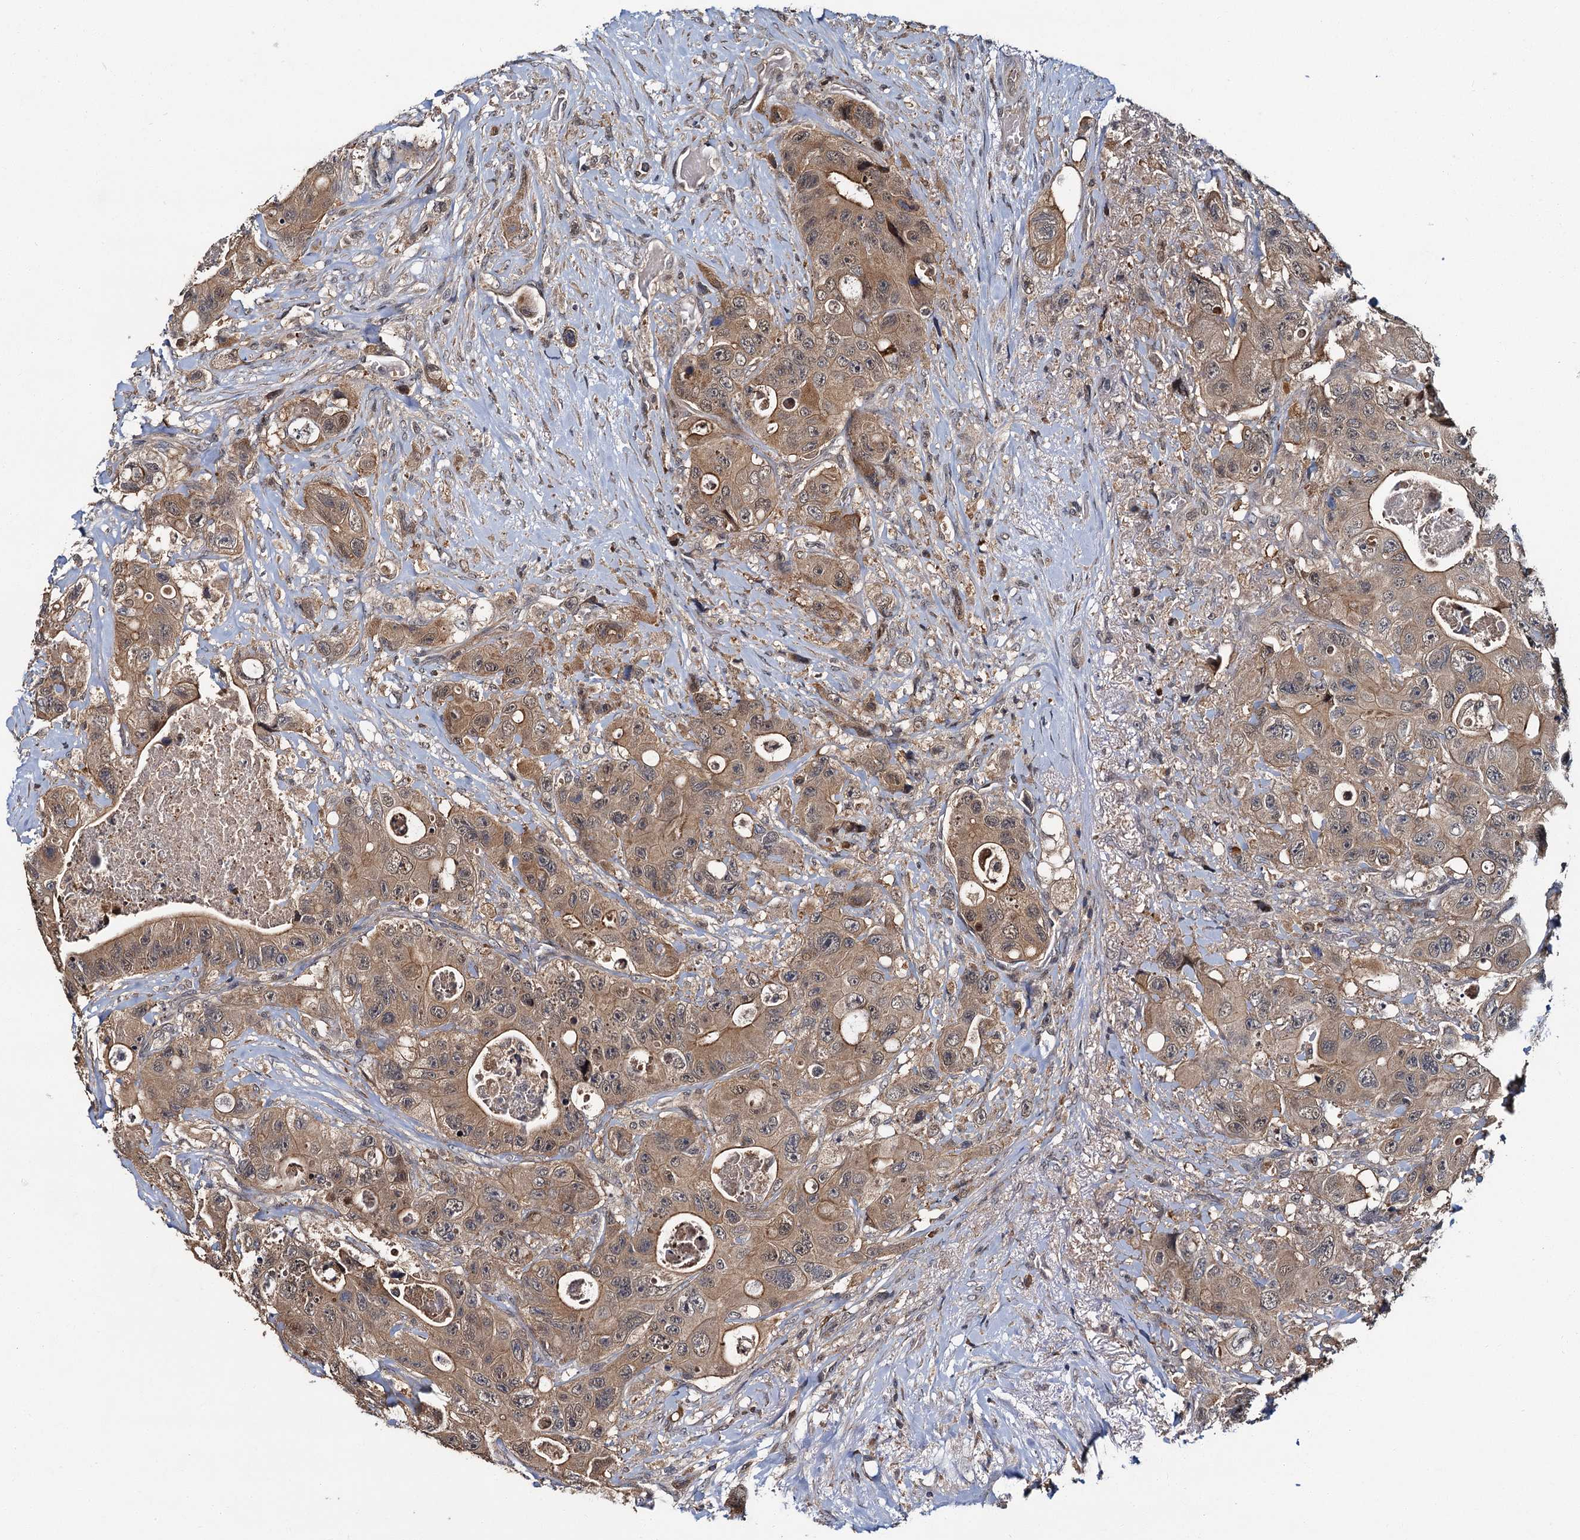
{"staining": {"intensity": "weak", "quantity": ">75%", "location": "cytoplasmic/membranous"}, "tissue": "colorectal cancer", "cell_type": "Tumor cells", "image_type": "cancer", "snomed": [{"axis": "morphology", "description": "Adenocarcinoma, NOS"}, {"axis": "topography", "description": "Colon"}], "caption": "Colorectal adenocarcinoma stained with a brown dye displays weak cytoplasmic/membranous positive positivity in about >75% of tumor cells.", "gene": "SLC46A3", "patient": {"sex": "female", "age": 46}}